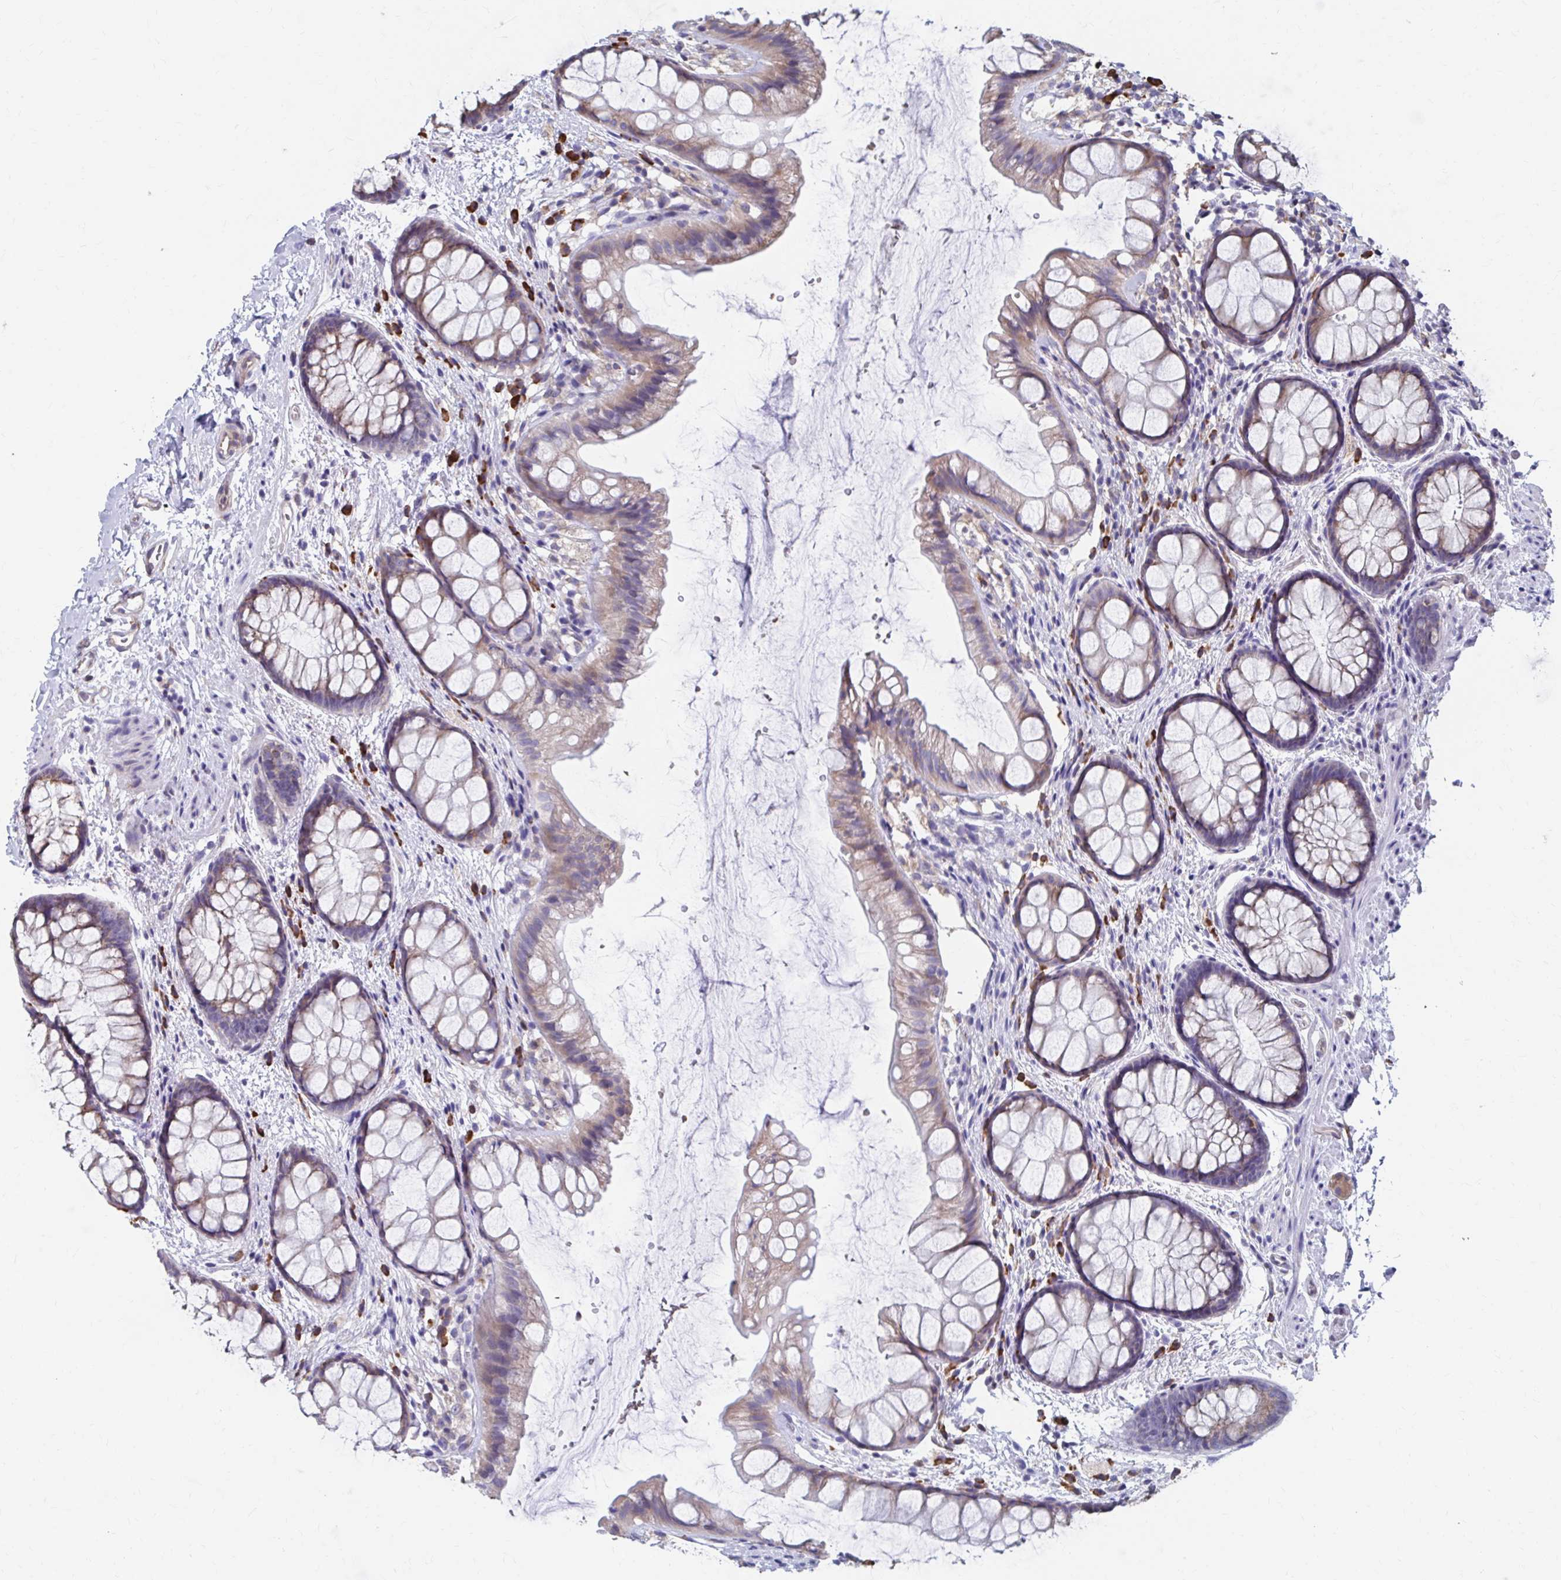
{"staining": {"intensity": "weak", "quantity": ">75%", "location": "cytoplasmic/membranous"}, "tissue": "rectum", "cell_type": "Glandular cells", "image_type": "normal", "snomed": [{"axis": "morphology", "description": "Normal tissue, NOS"}, {"axis": "topography", "description": "Rectum"}], "caption": "Protein analysis of benign rectum displays weak cytoplasmic/membranous positivity in about >75% of glandular cells.", "gene": "FKBP2", "patient": {"sex": "female", "age": 62}}